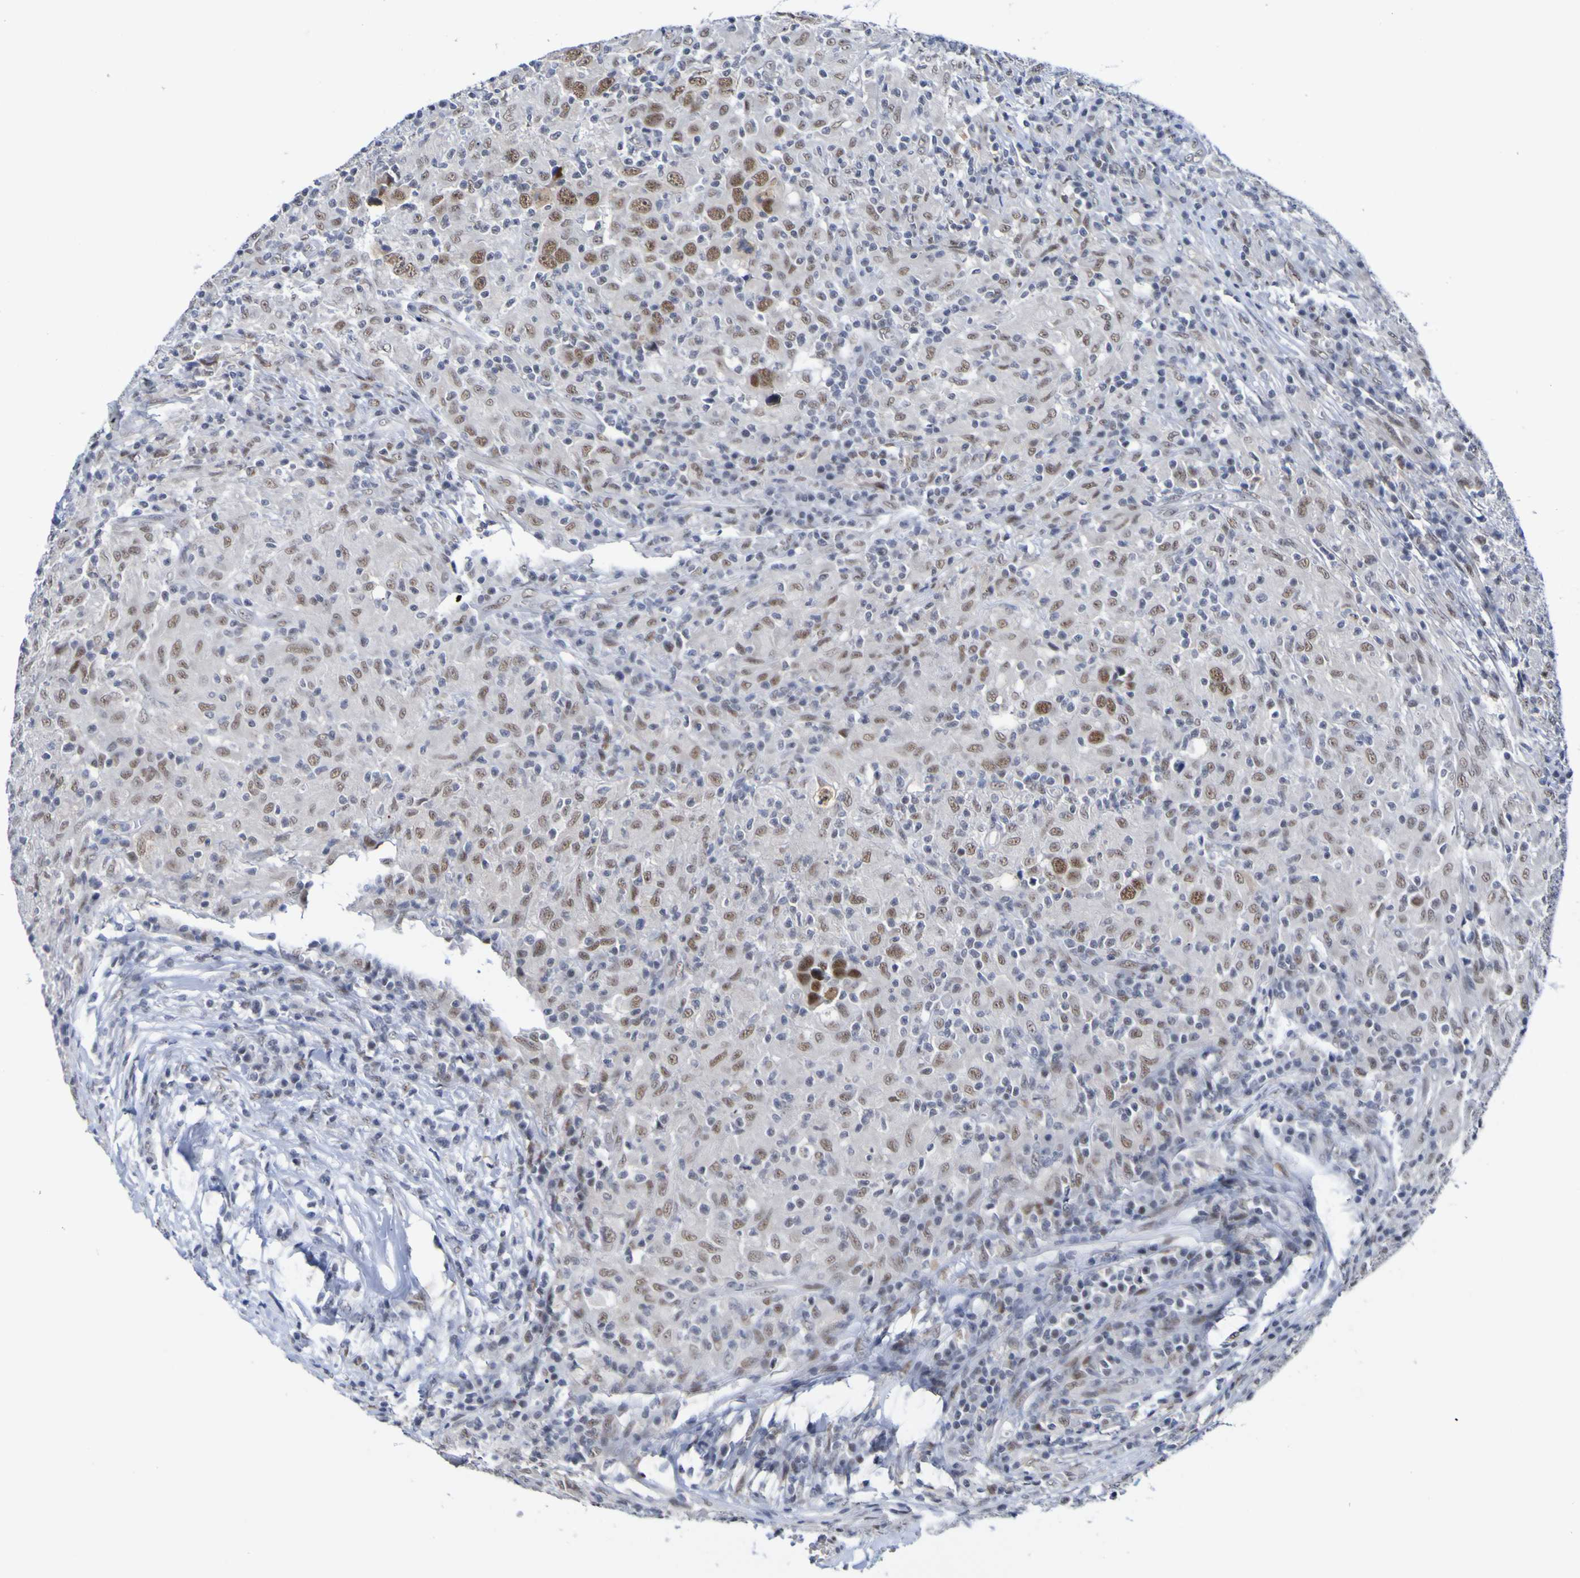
{"staining": {"intensity": "moderate", "quantity": "25%-75%", "location": "nuclear"}, "tissue": "head and neck cancer", "cell_type": "Tumor cells", "image_type": "cancer", "snomed": [{"axis": "morphology", "description": "Adenocarcinoma, NOS"}, {"axis": "topography", "description": "Salivary gland"}, {"axis": "topography", "description": "Head-Neck"}], "caption": "High-power microscopy captured an immunohistochemistry (IHC) photomicrograph of adenocarcinoma (head and neck), revealing moderate nuclear staining in about 25%-75% of tumor cells.", "gene": "CDC5L", "patient": {"sex": "female", "age": 65}}